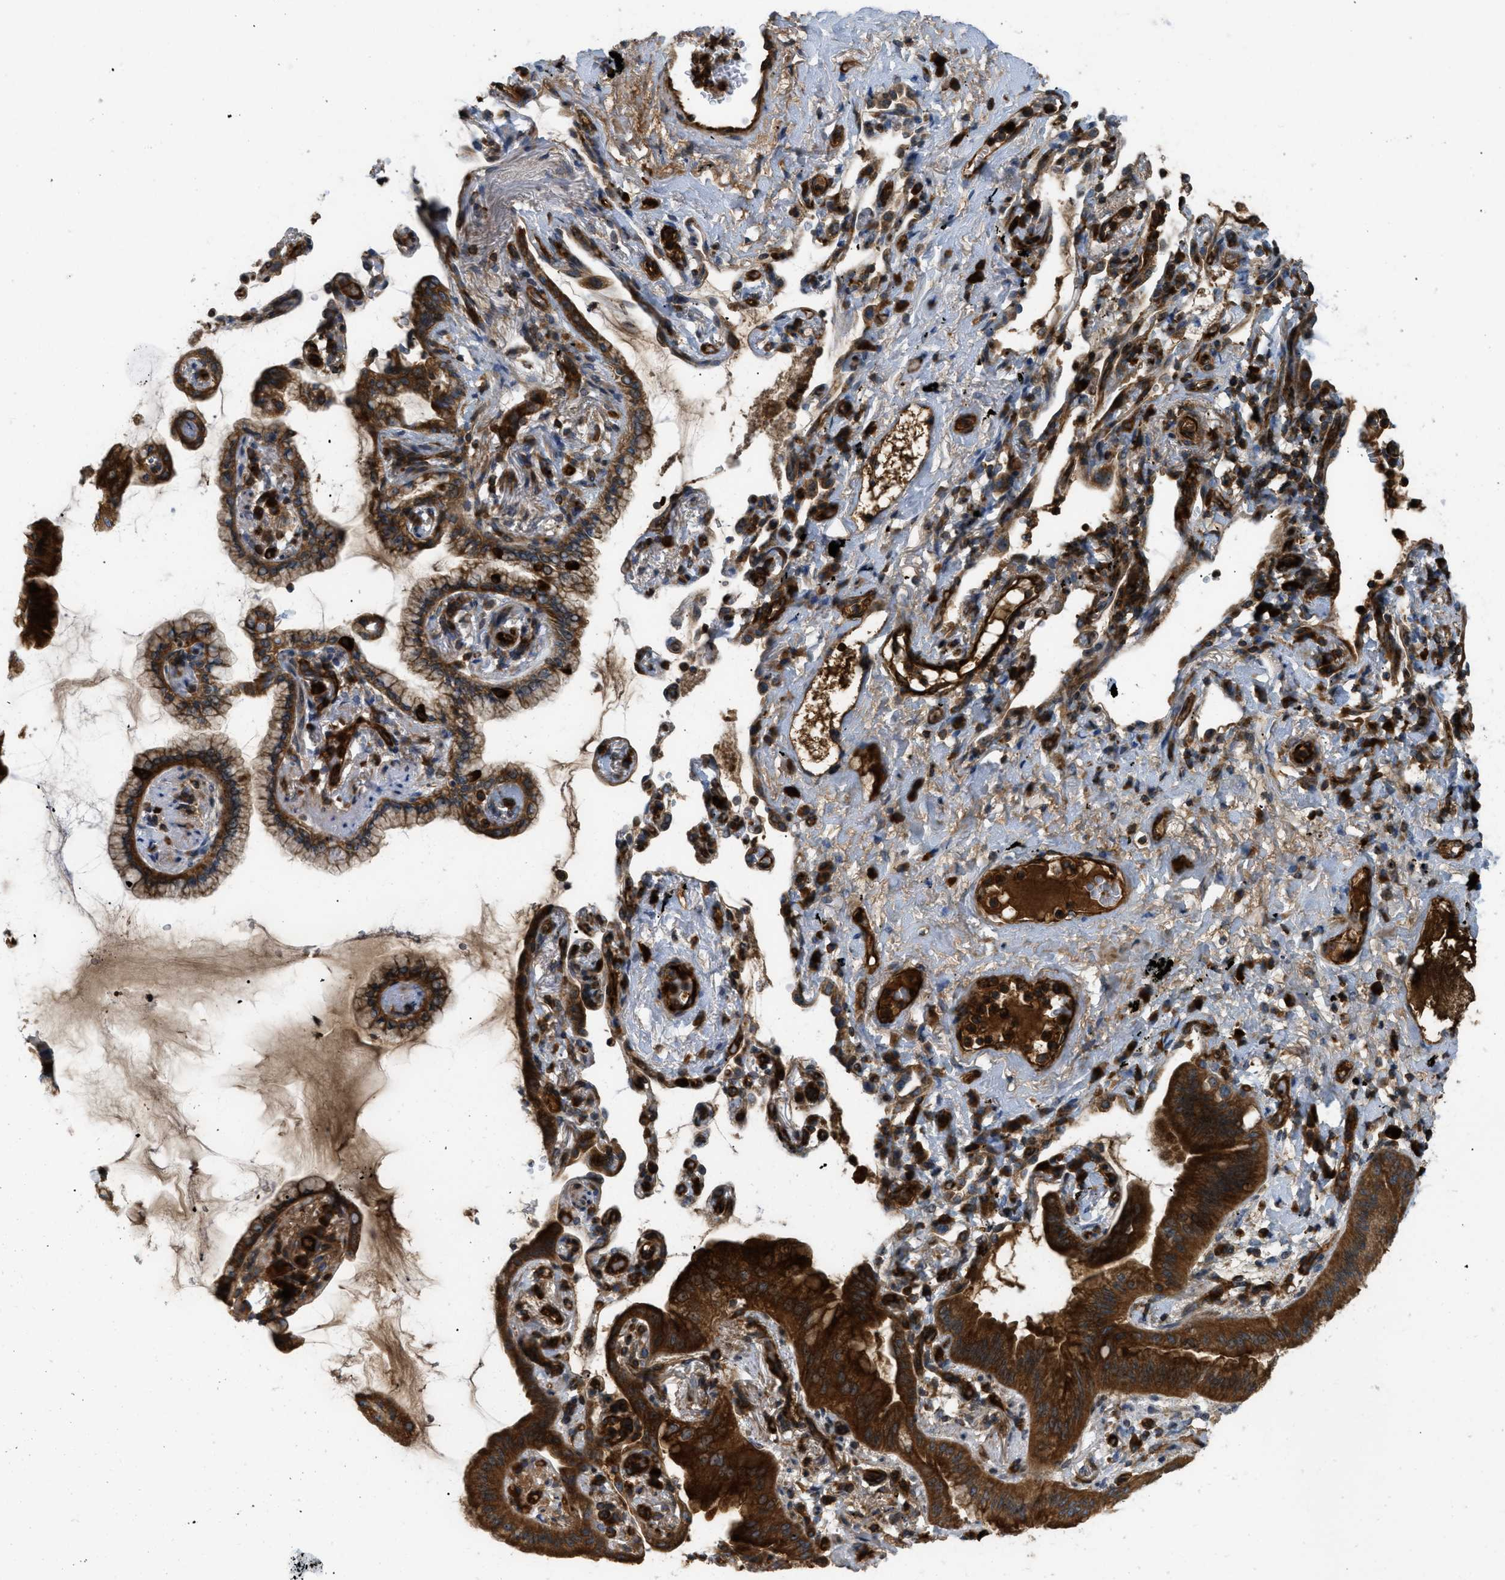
{"staining": {"intensity": "strong", "quantity": ">75%", "location": "cytoplasmic/membranous"}, "tissue": "lung cancer", "cell_type": "Tumor cells", "image_type": "cancer", "snomed": [{"axis": "morphology", "description": "Normal tissue, NOS"}, {"axis": "morphology", "description": "Adenocarcinoma, NOS"}, {"axis": "topography", "description": "Bronchus"}, {"axis": "topography", "description": "Lung"}], "caption": "Immunohistochemistry (IHC) of human lung adenocarcinoma exhibits high levels of strong cytoplasmic/membranous positivity in approximately >75% of tumor cells.", "gene": "ATP2A3", "patient": {"sex": "female", "age": 70}}